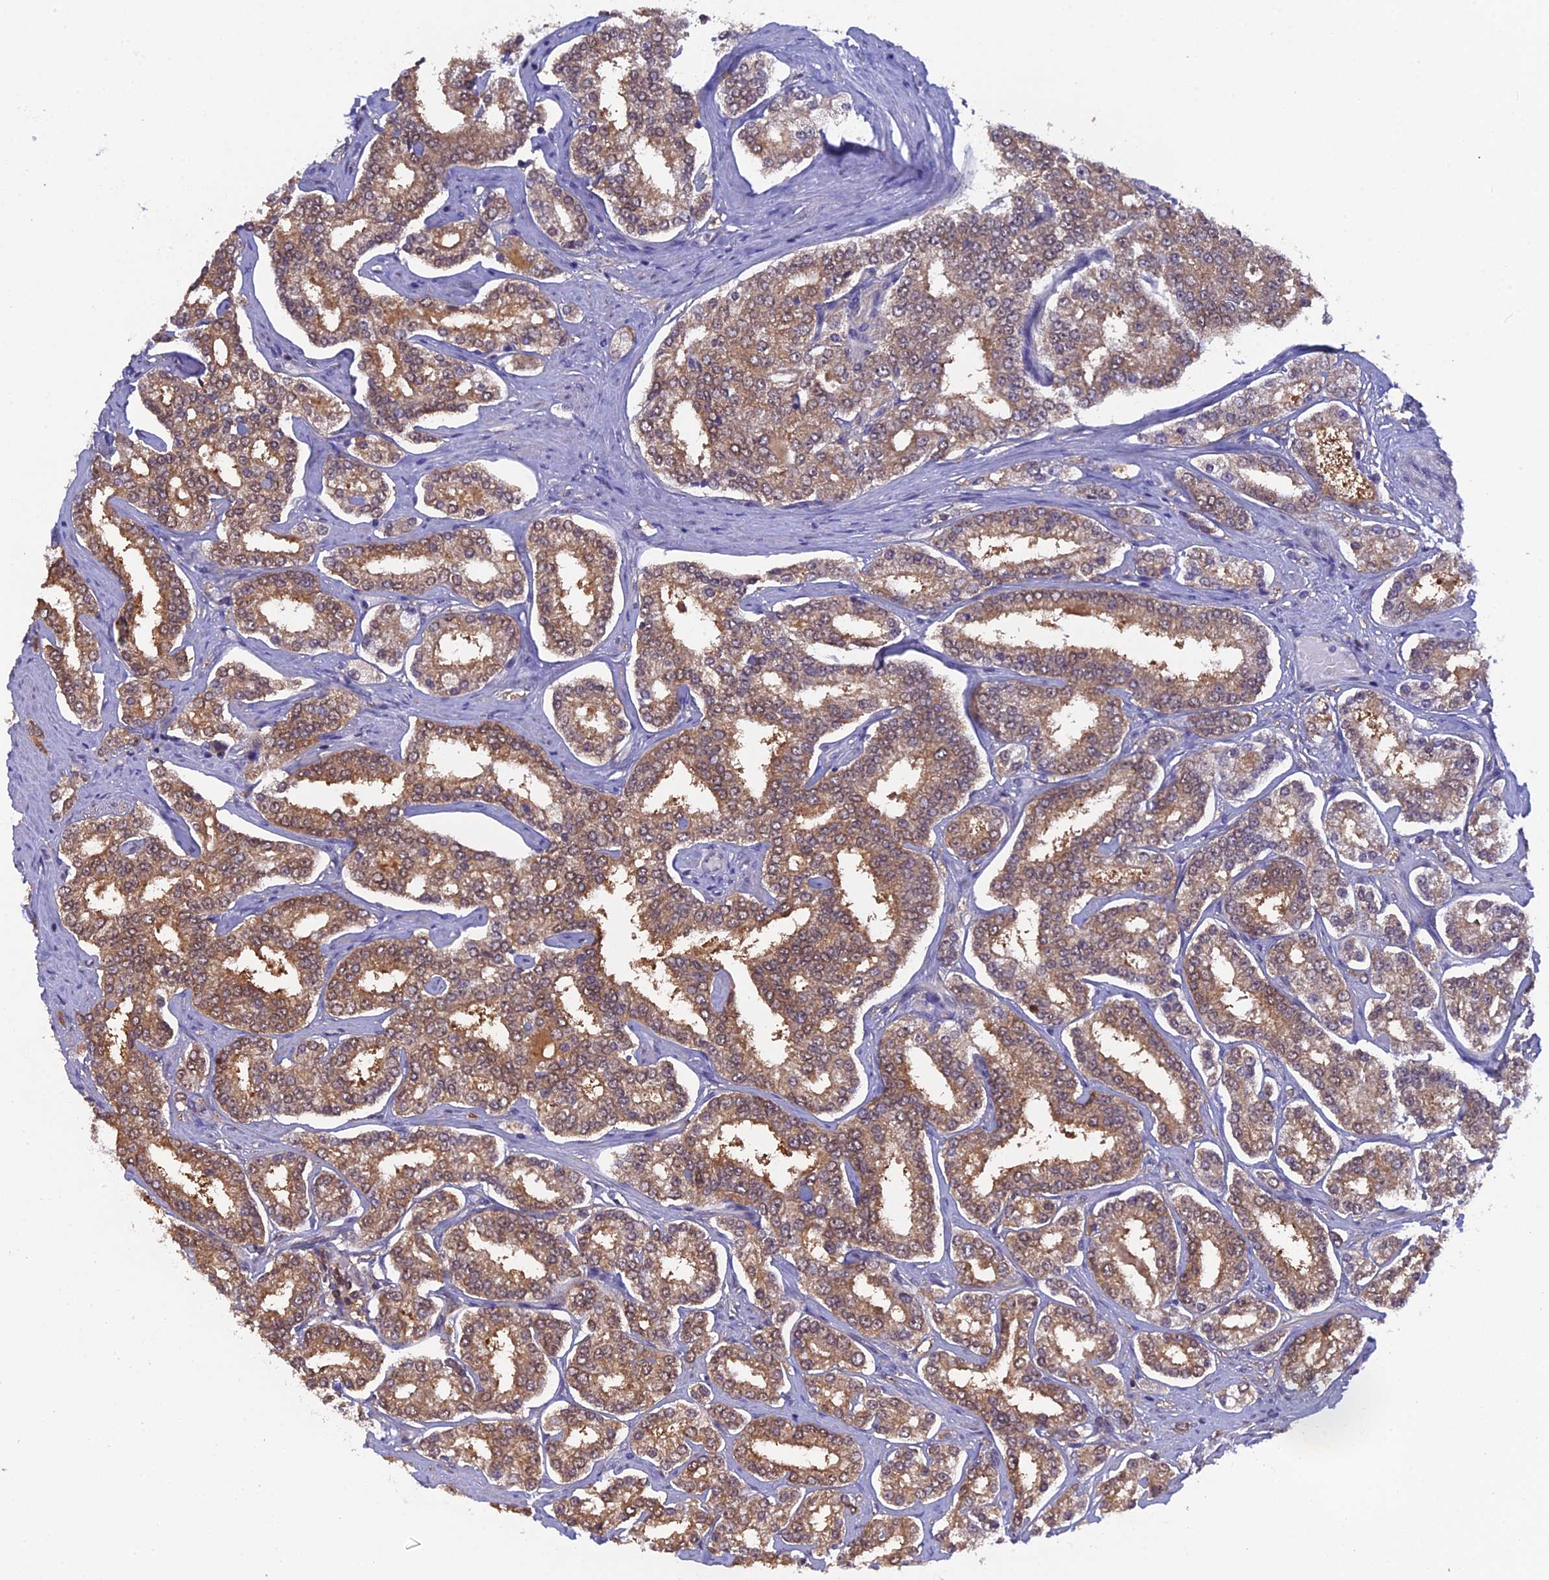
{"staining": {"intensity": "moderate", "quantity": "25%-75%", "location": "cytoplasmic/membranous,nuclear"}, "tissue": "prostate cancer", "cell_type": "Tumor cells", "image_type": "cancer", "snomed": [{"axis": "morphology", "description": "Normal tissue, NOS"}, {"axis": "morphology", "description": "Adenocarcinoma, High grade"}, {"axis": "topography", "description": "Prostate"}], "caption": "Moderate cytoplasmic/membranous and nuclear staining for a protein is appreciated in about 25%-75% of tumor cells of high-grade adenocarcinoma (prostate) using IHC.", "gene": "HINT1", "patient": {"sex": "male", "age": 83}}